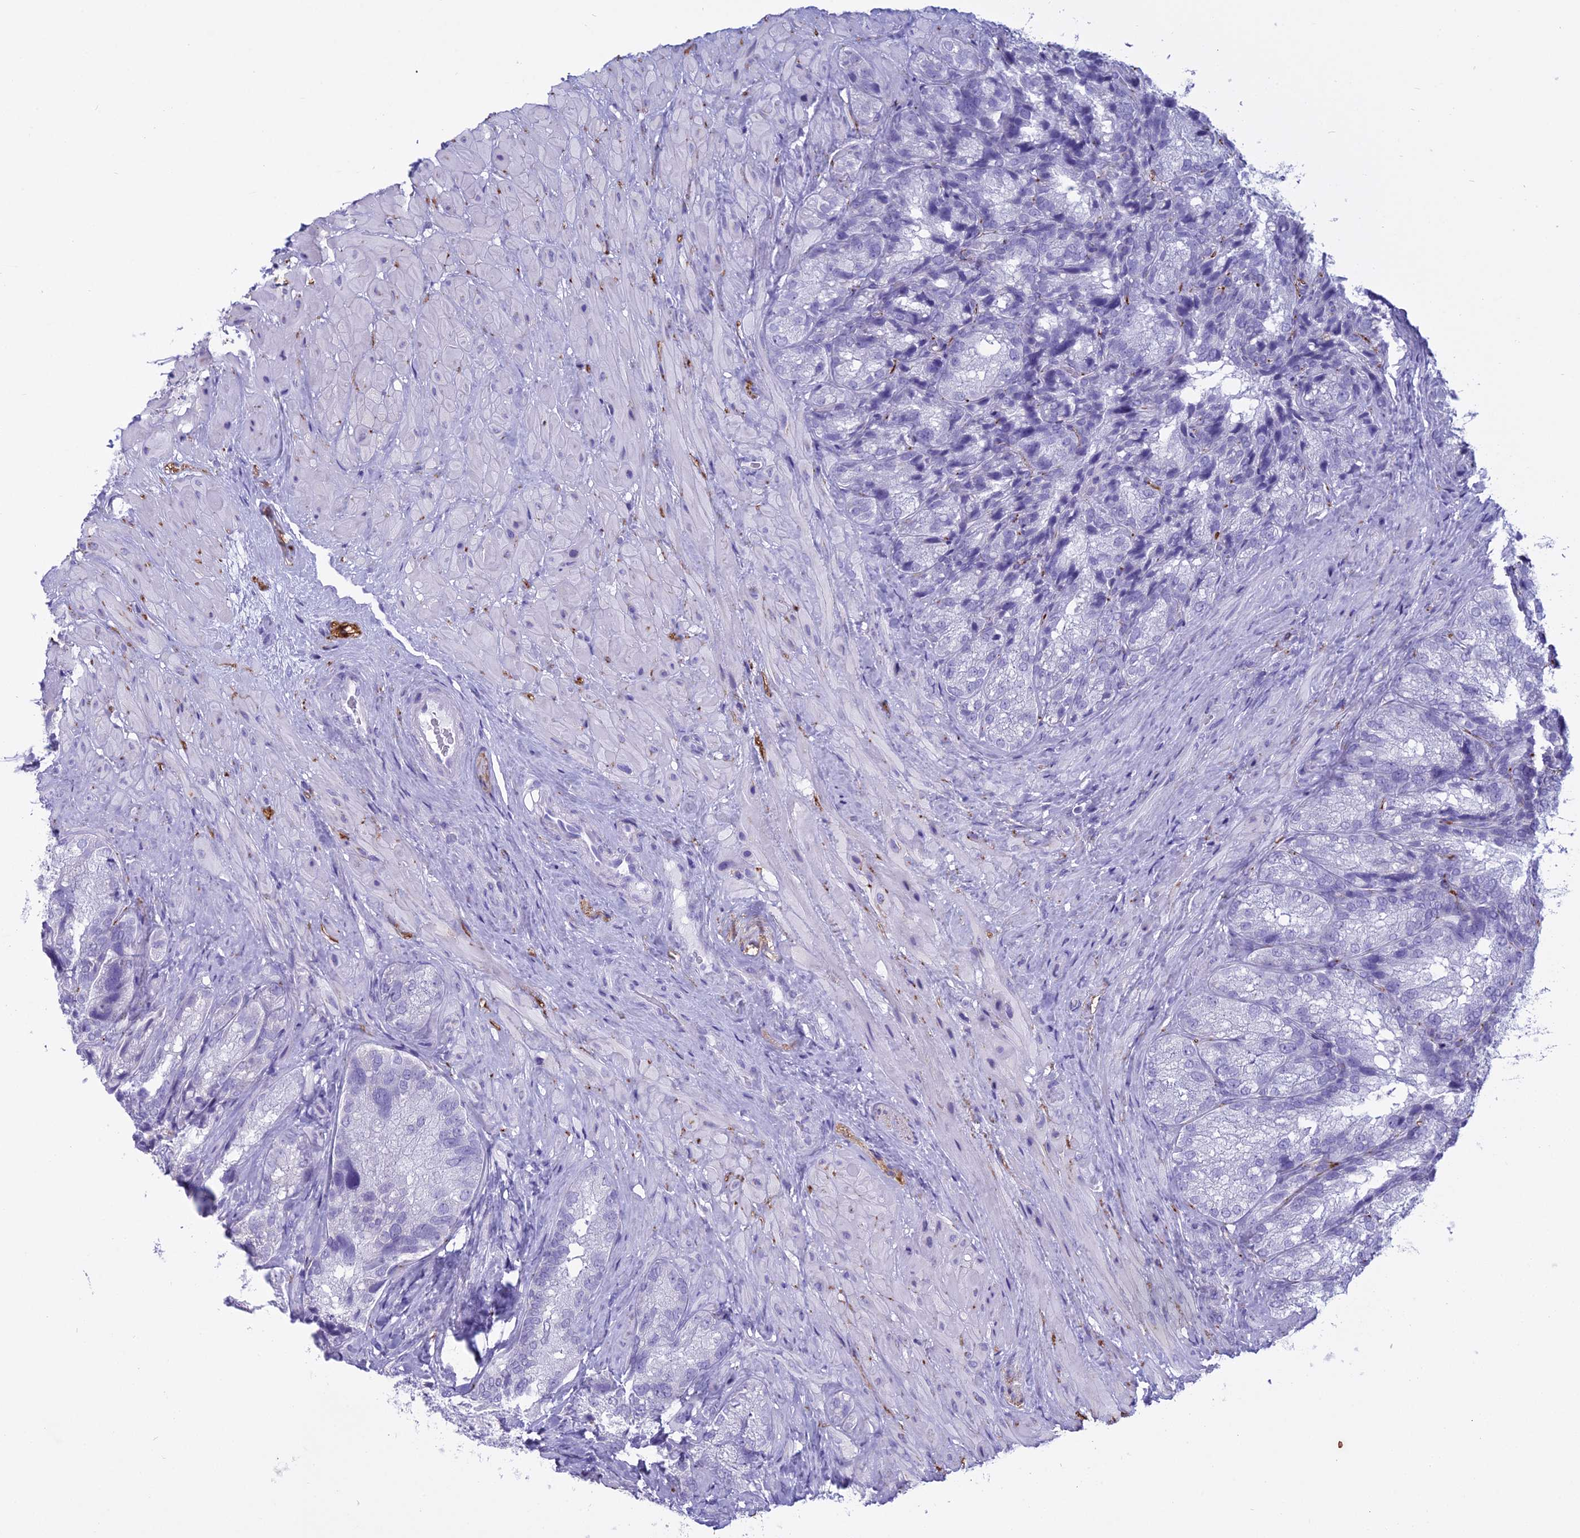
{"staining": {"intensity": "negative", "quantity": "none", "location": "none"}, "tissue": "seminal vesicle", "cell_type": "Glandular cells", "image_type": "normal", "snomed": [{"axis": "morphology", "description": "Normal tissue, NOS"}, {"axis": "topography", "description": "Seminal veicle"}], "caption": "Seminal vesicle was stained to show a protein in brown. There is no significant positivity in glandular cells. (DAB IHC with hematoxylin counter stain).", "gene": "MAP6", "patient": {"sex": "male", "age": 58}}